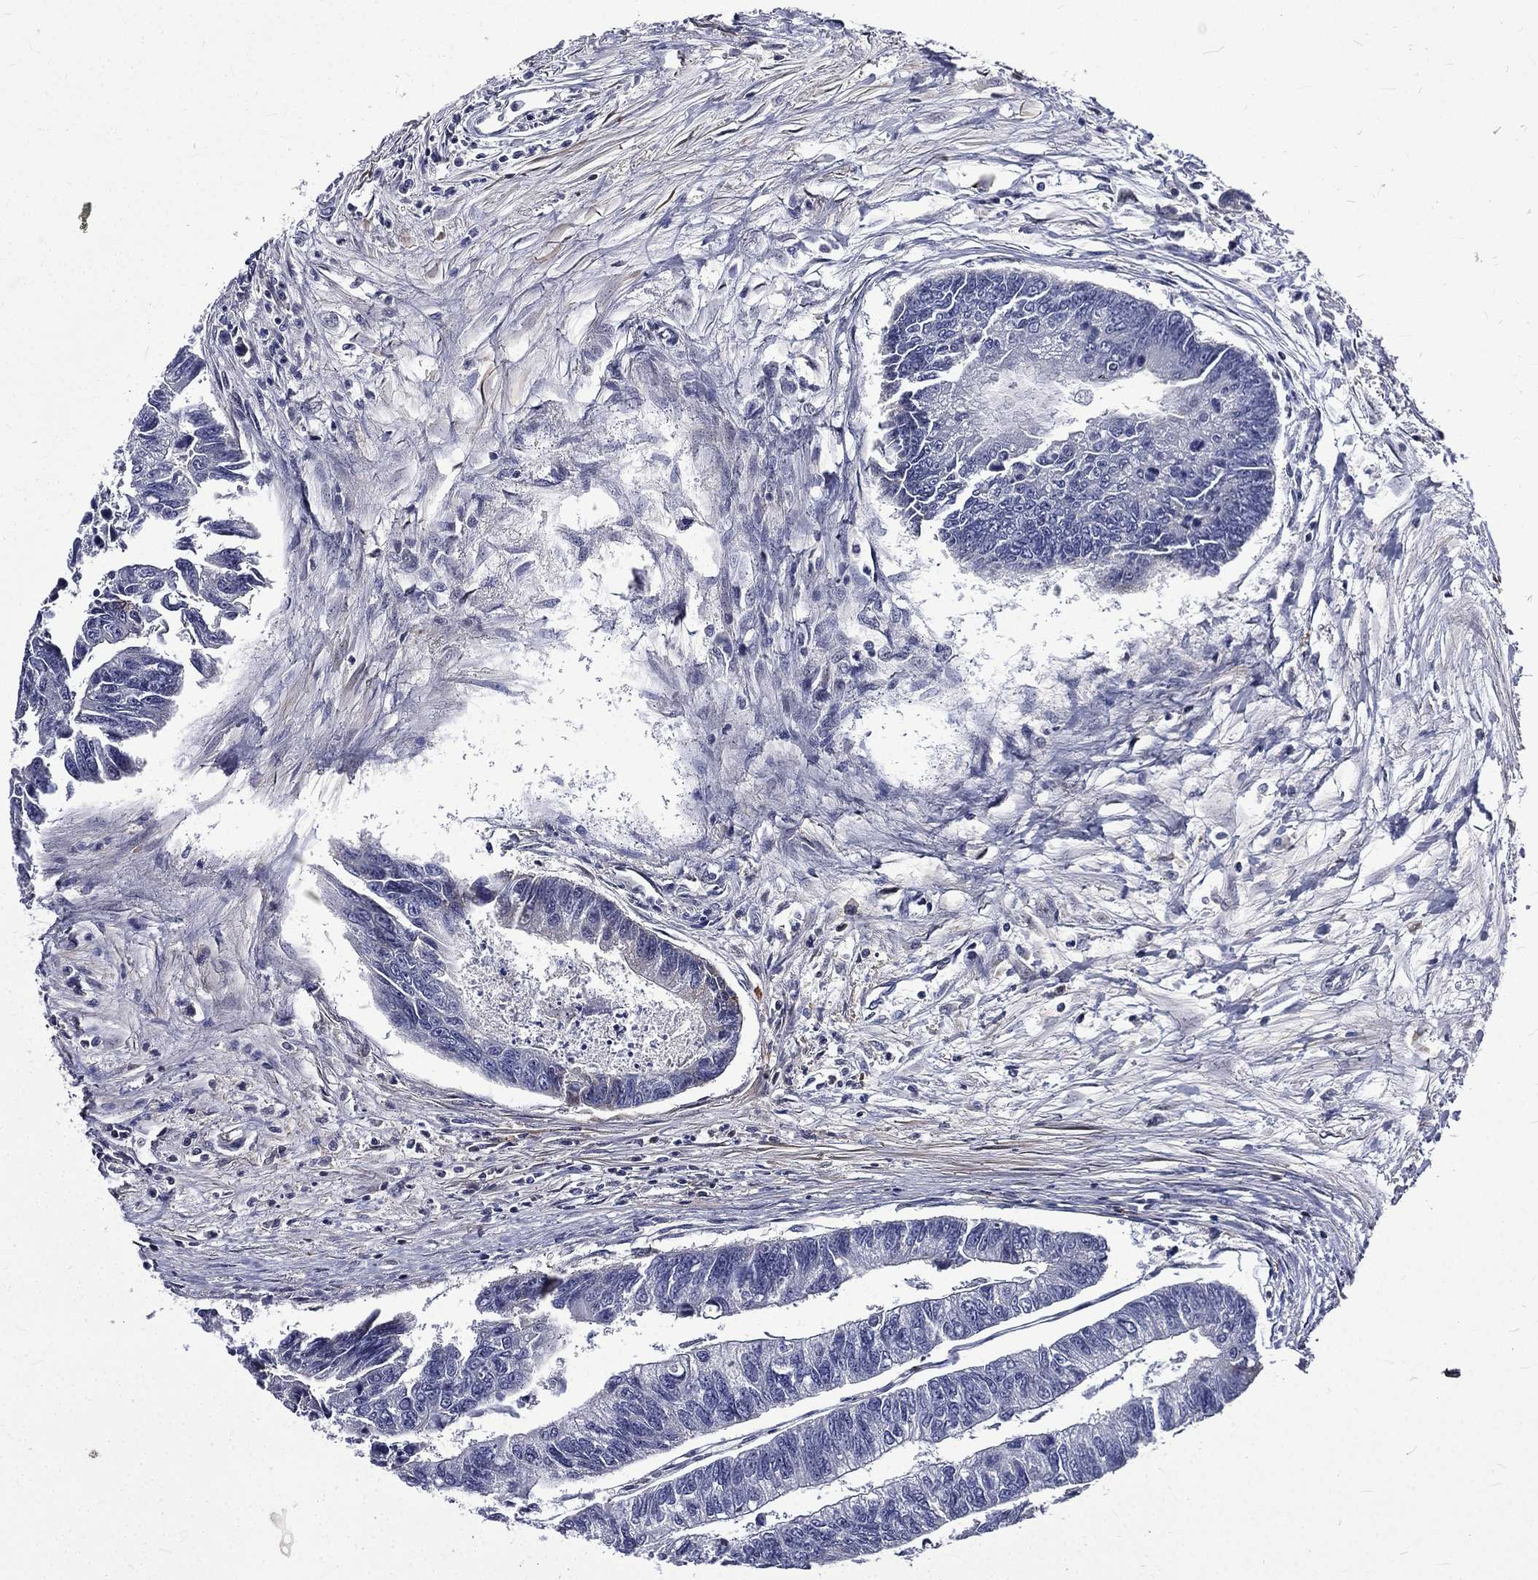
{"staining": {"intensity": "negative", "quantity": "none", "location": "none"}, "tissue": "colorectal cancer", "cell_type": "Tumor cells", "image_type": "cancer", "snomed": [{"axis": "morphology", "description": "Adenocarcinoma, NOS"}, {"axis": "topography", "description": "Colon"}], "caption": "Immunohistochemistry (IHC) of human colorectal adenocarcinoma exhibits no expression in tumor cells.", "gene": "FGG", "patient": {"sex": "female", "age": 65}}